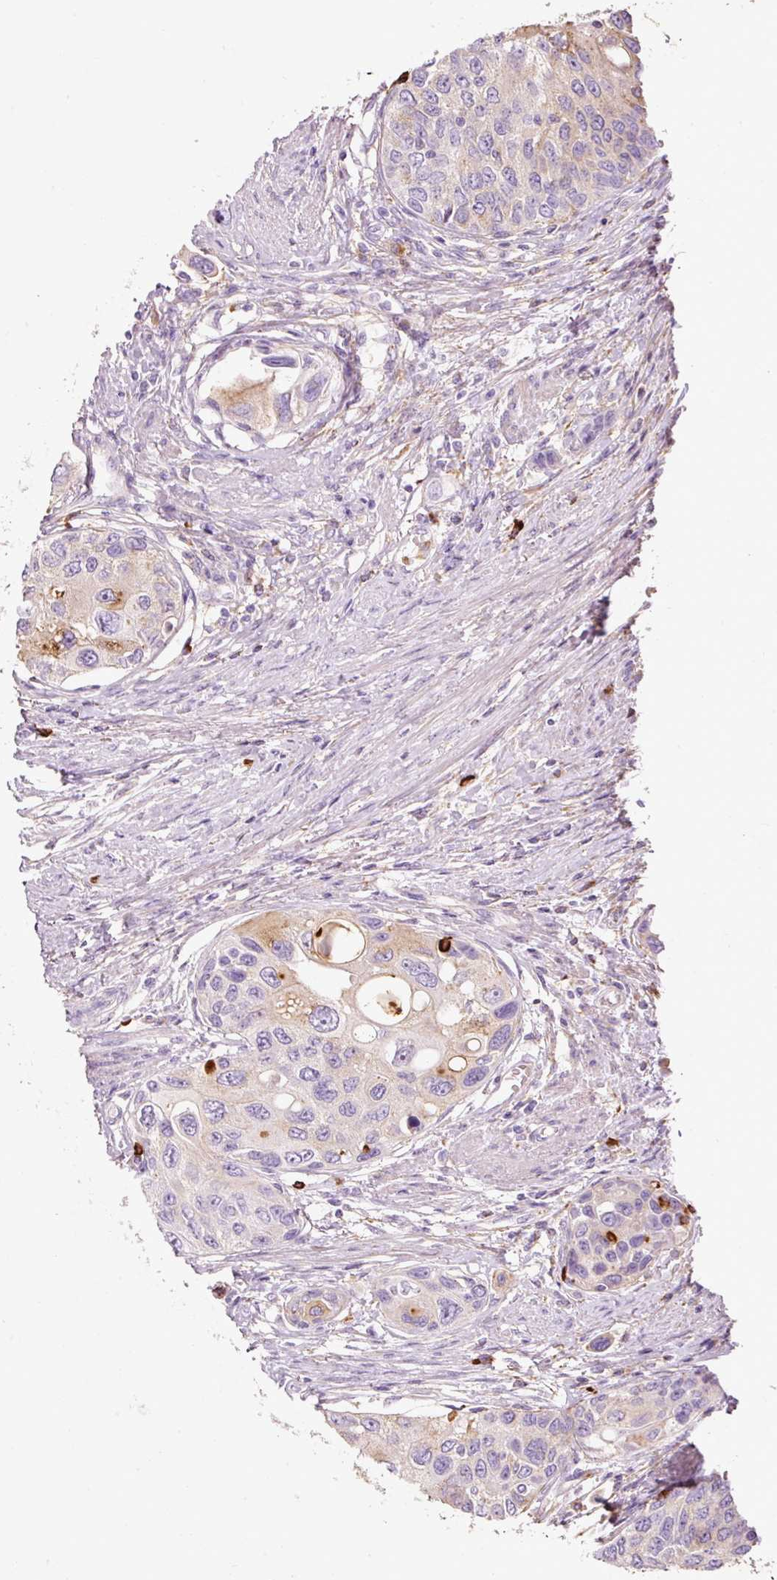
{"staining": {"intensity": "moderate", "quantity": "<25%", "location": "cytoplasmic/membranous"}, "tissue": "urothelial cancer", "cell_type": "Tumor cells", "image_type": "cancer", "snomed": [{"axis": "morphology", "description": "Urothelial carcinoma, High grade"}, {"axis": "topography", "description": "Urinary bladder"}], "caption": "Brown immunohistochemical staining in urothelial carcinoma (high-grade) displays moderate cytoplasmic/membranous positivity in approximately <25% of tumor cells. Using DAB (3,3'-diaminobenzidine) (brown) and hematoxylin (blue) stains, captured at high magnification using brightfield microscopy.", "gene": "TMC8", "patient": {"sex": "female", "age": 56}}